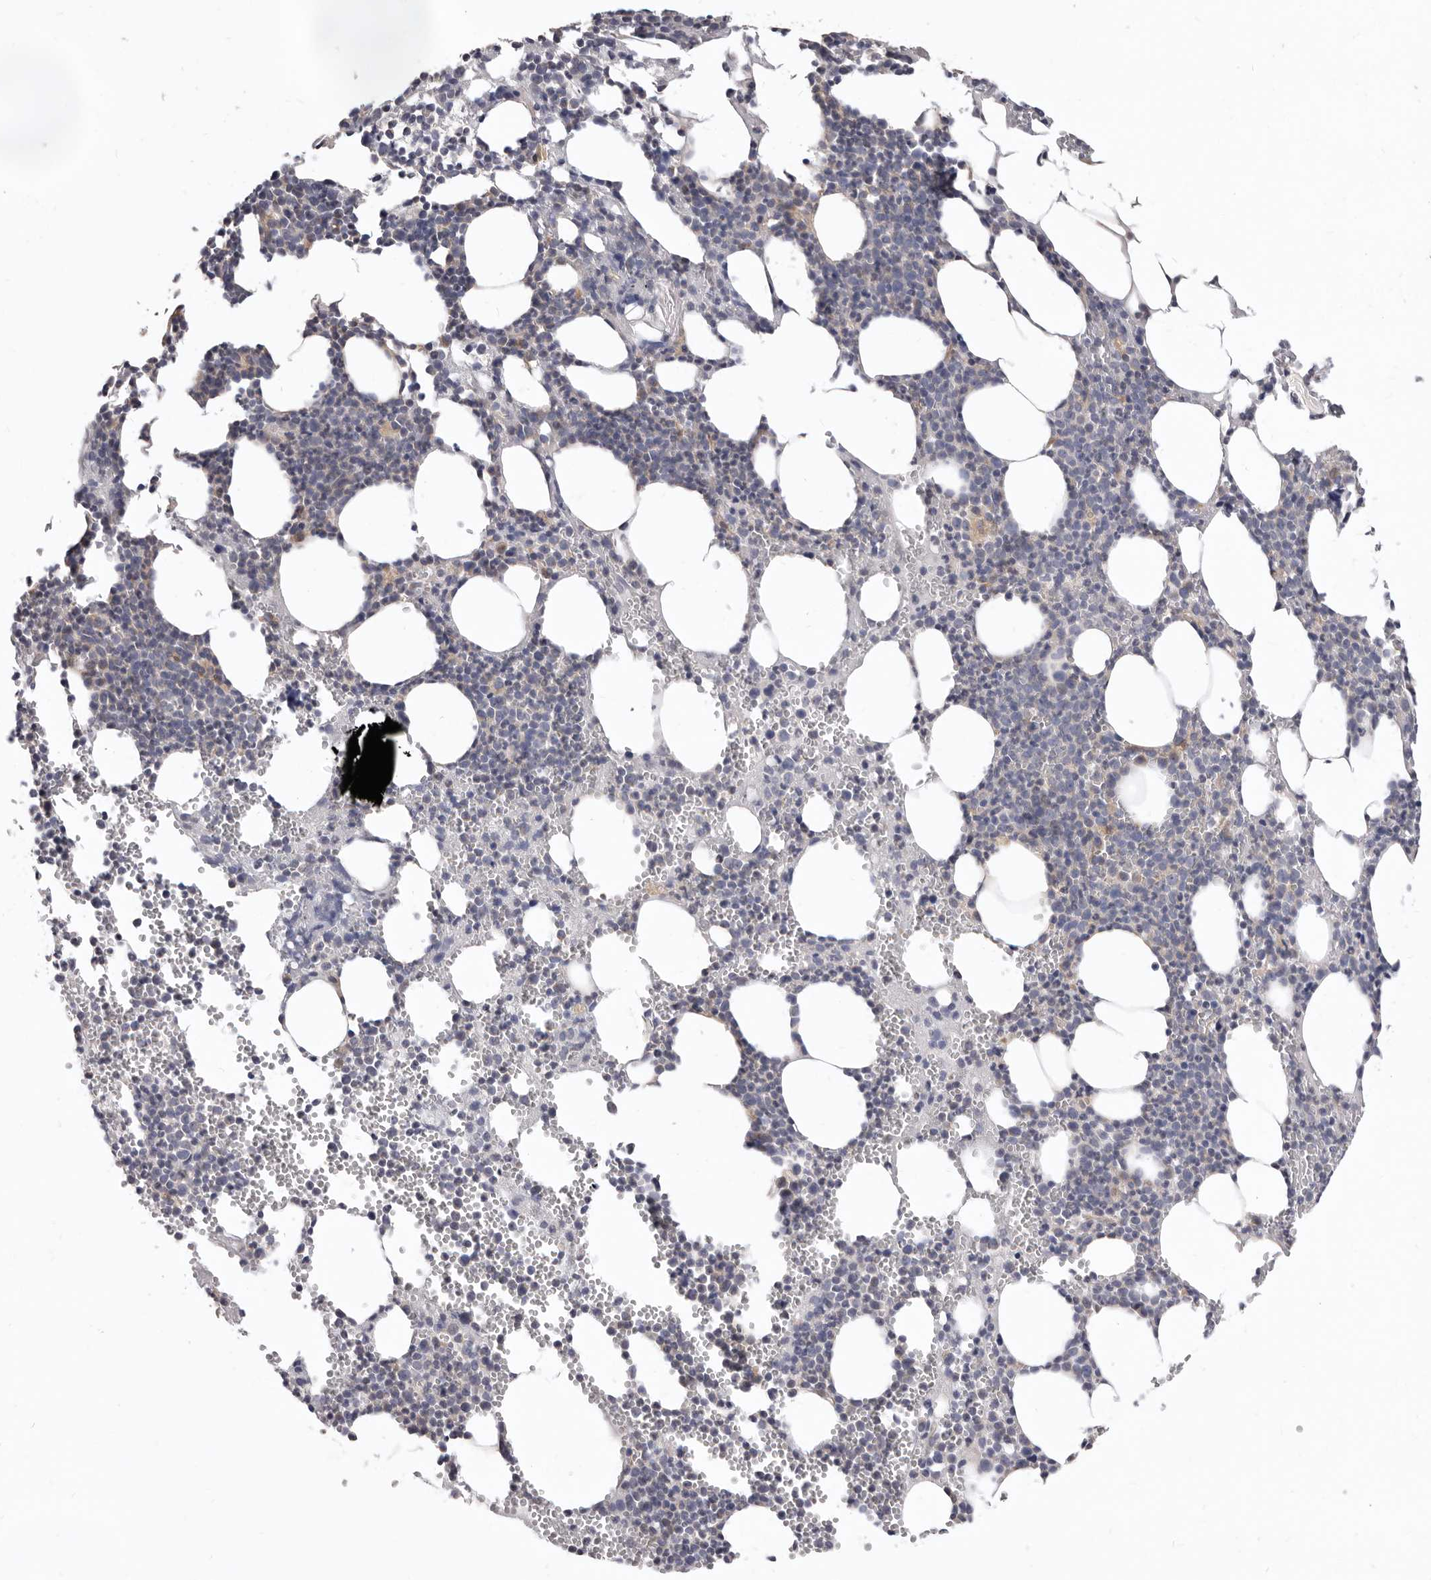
{"staining": {"intensity": "weak", "quantity": "<25%", "location": "cytoplasmic/membranous"}, "tissue": "bone marrow", "cell_type": "Hematopoietic cells", "image_type": "normal", "snomed": [{"axis": "morphology", "description": "Normal tissue, NOS"}, {"axis": "topography", "description": "Bone marrow"}], "caption": "Immunohistochemistry of unremarkable human bone marrow reveals no positivity in hematopoietic cells. The staining was performed using DAB (3,3'-diaminobenzidine) to visualize the protein expression in brown, while the nuclei were stained in blue with hematoxylin (Magnification: 20x).", "gene": "FMO2", "patient": {"sex": "female", "age": 67}}